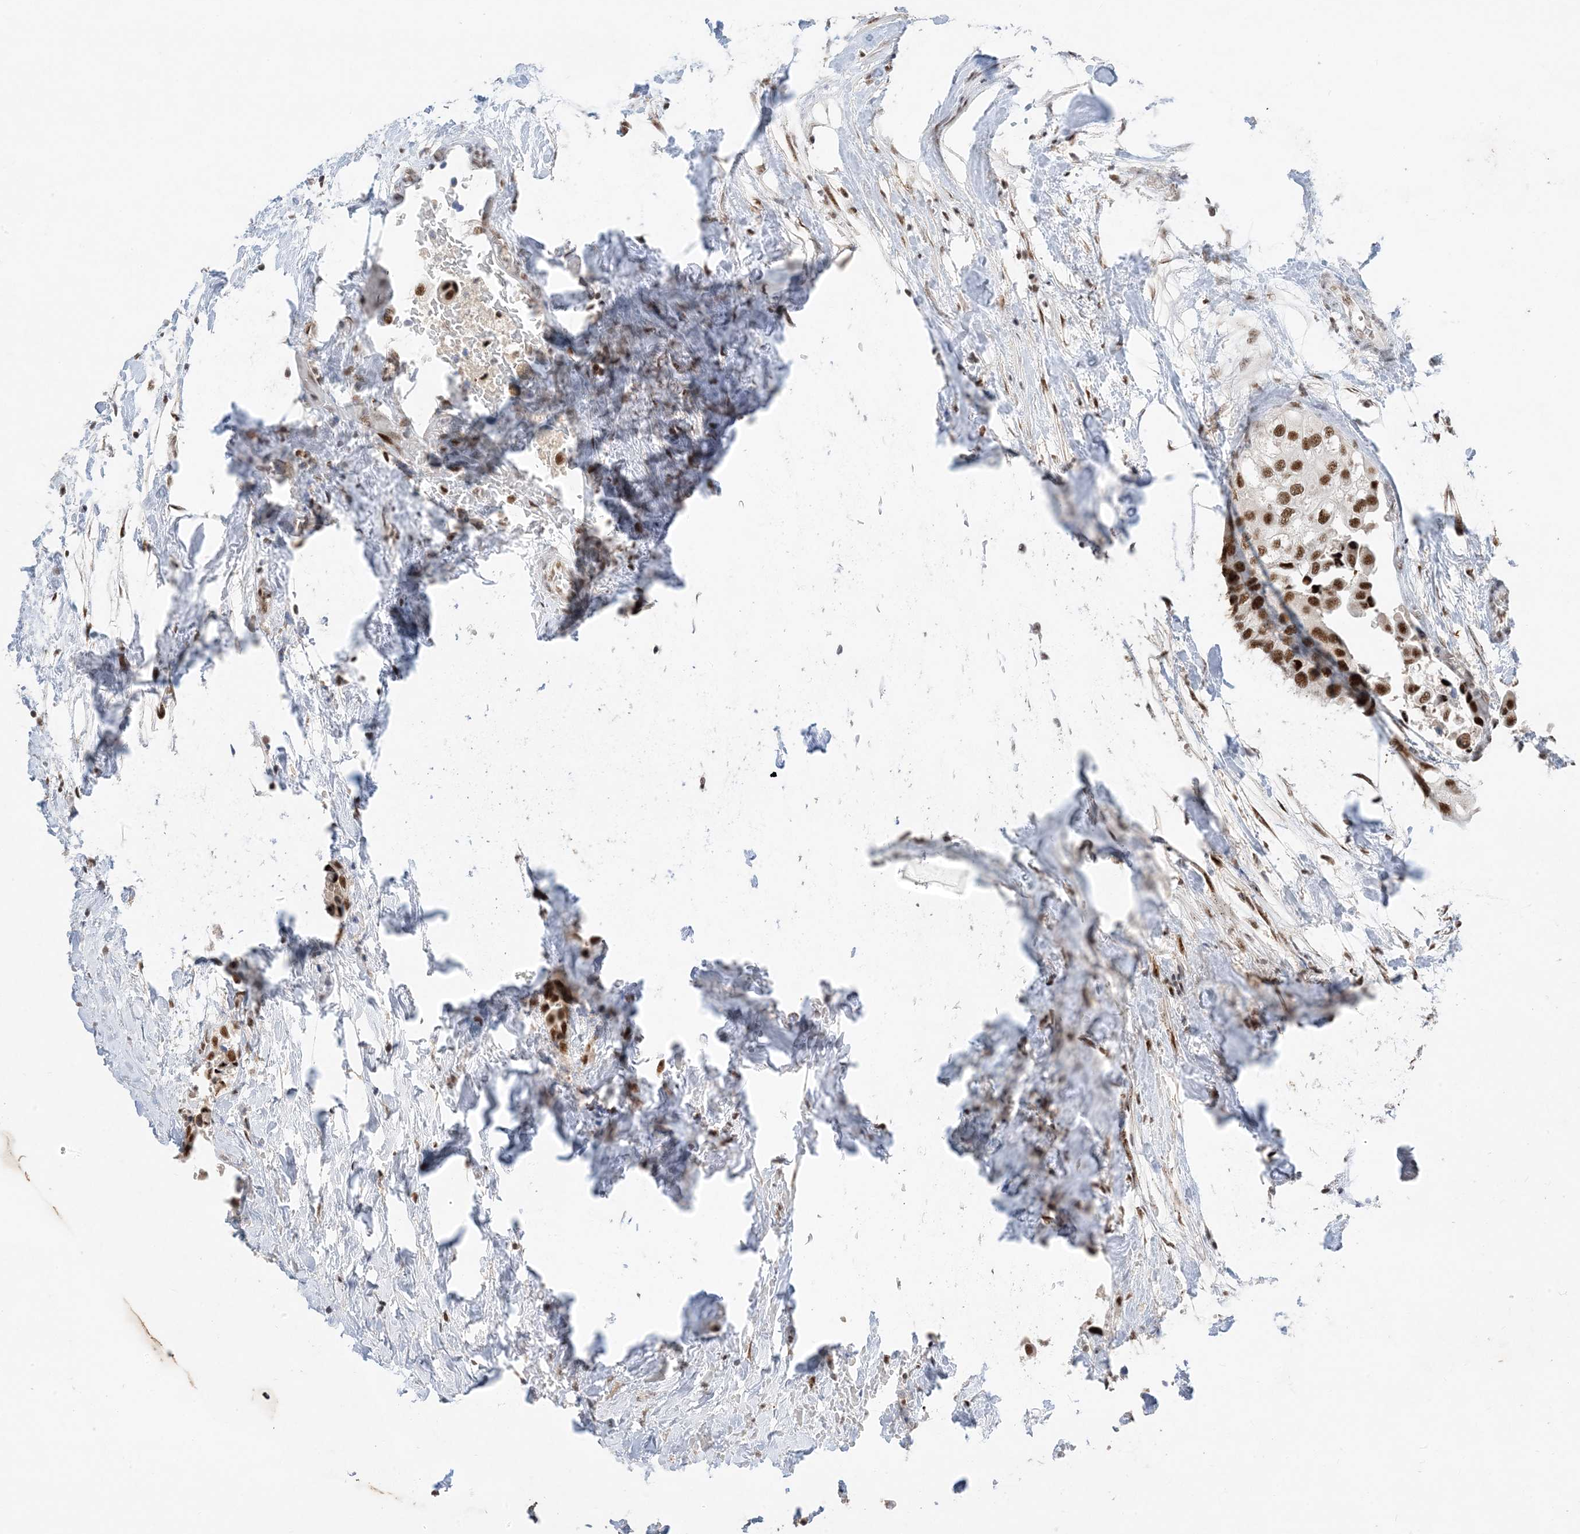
{"staining": {"intensity": "strong", "quantity": ">75%", "location": "nuclear"}, "tissue": "urothelial cancer", "cell_type": "Tumor cells", "image_type": "cancer", "snomed": [{"axis": "morphology", "description": "Urothelial carcinoma, High grade"}, {"axis": "topography", "description": "Urinary bladder"}], "caption": "Tumor cells exhibit high levels of strong nuclear expression in about >75% of cells in urothelial carcinoma (high-grade). The staining is performed using DAB (3,3'-diaminobenzidine) brown chromogen to label protein expression. The nuclei are counter-stained blue using hematoxylin.", "gene": "SF3A3", "patient": {"sex": "male", "age": 64}}